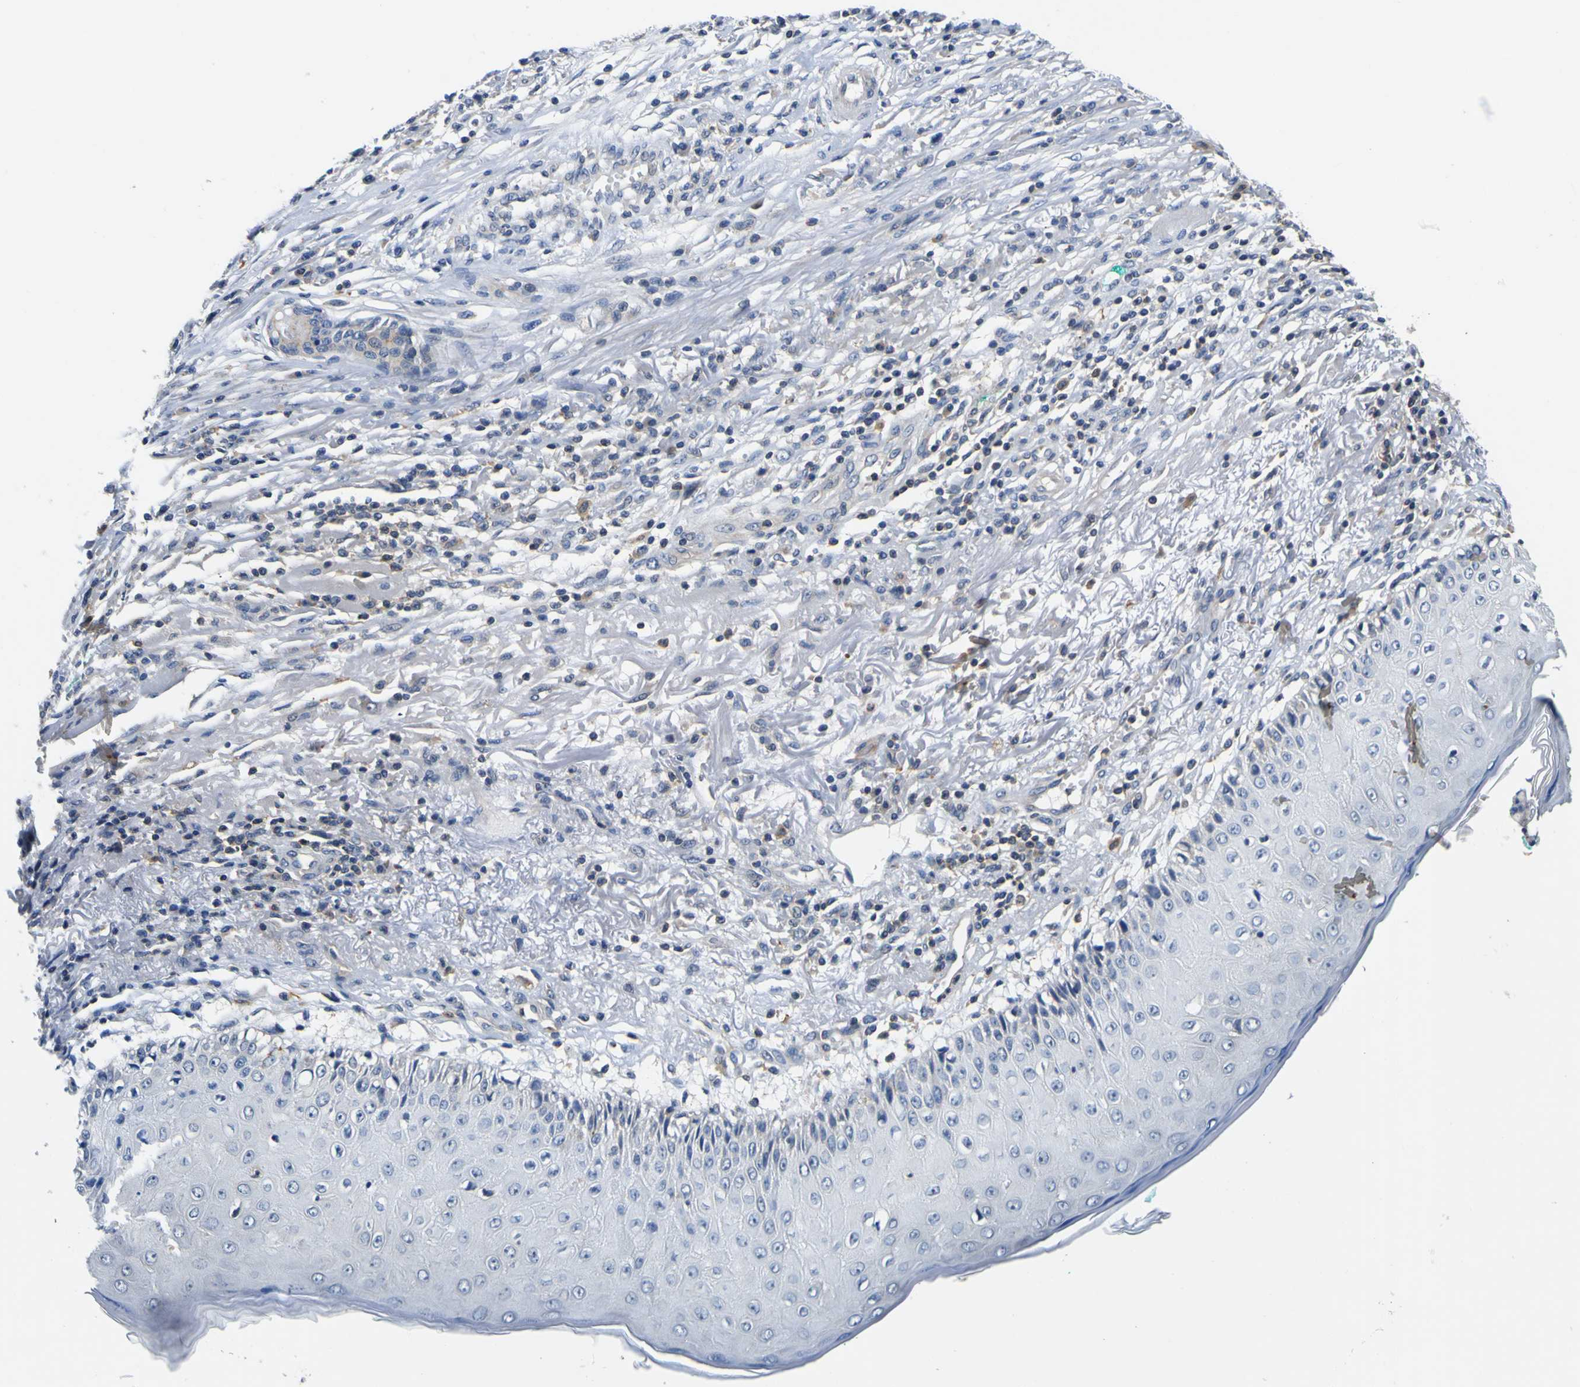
{"staining": {"intensity": "weak", "quantity": "<25%", "location": "cytoplasmic/membranous"}, "tissue": "melanoma", "cell_type": "Tumor cells", "image_type": "cancer", "snomed": [{"axis": "morphology", "description": "Necrosis, NOS"}, {"axis": "morphology", "description": "Malignant melanoma, NOS"}, {"axis": "topography", "description": "Skin"}], "caption": "IHC photomicrograph of neoplastic tissue: human melanoma stained with DAB reveals no significant protein positivity in tumor cells.", "gene": "TNIK", "patient": {"sex": "female", "age": 87}}